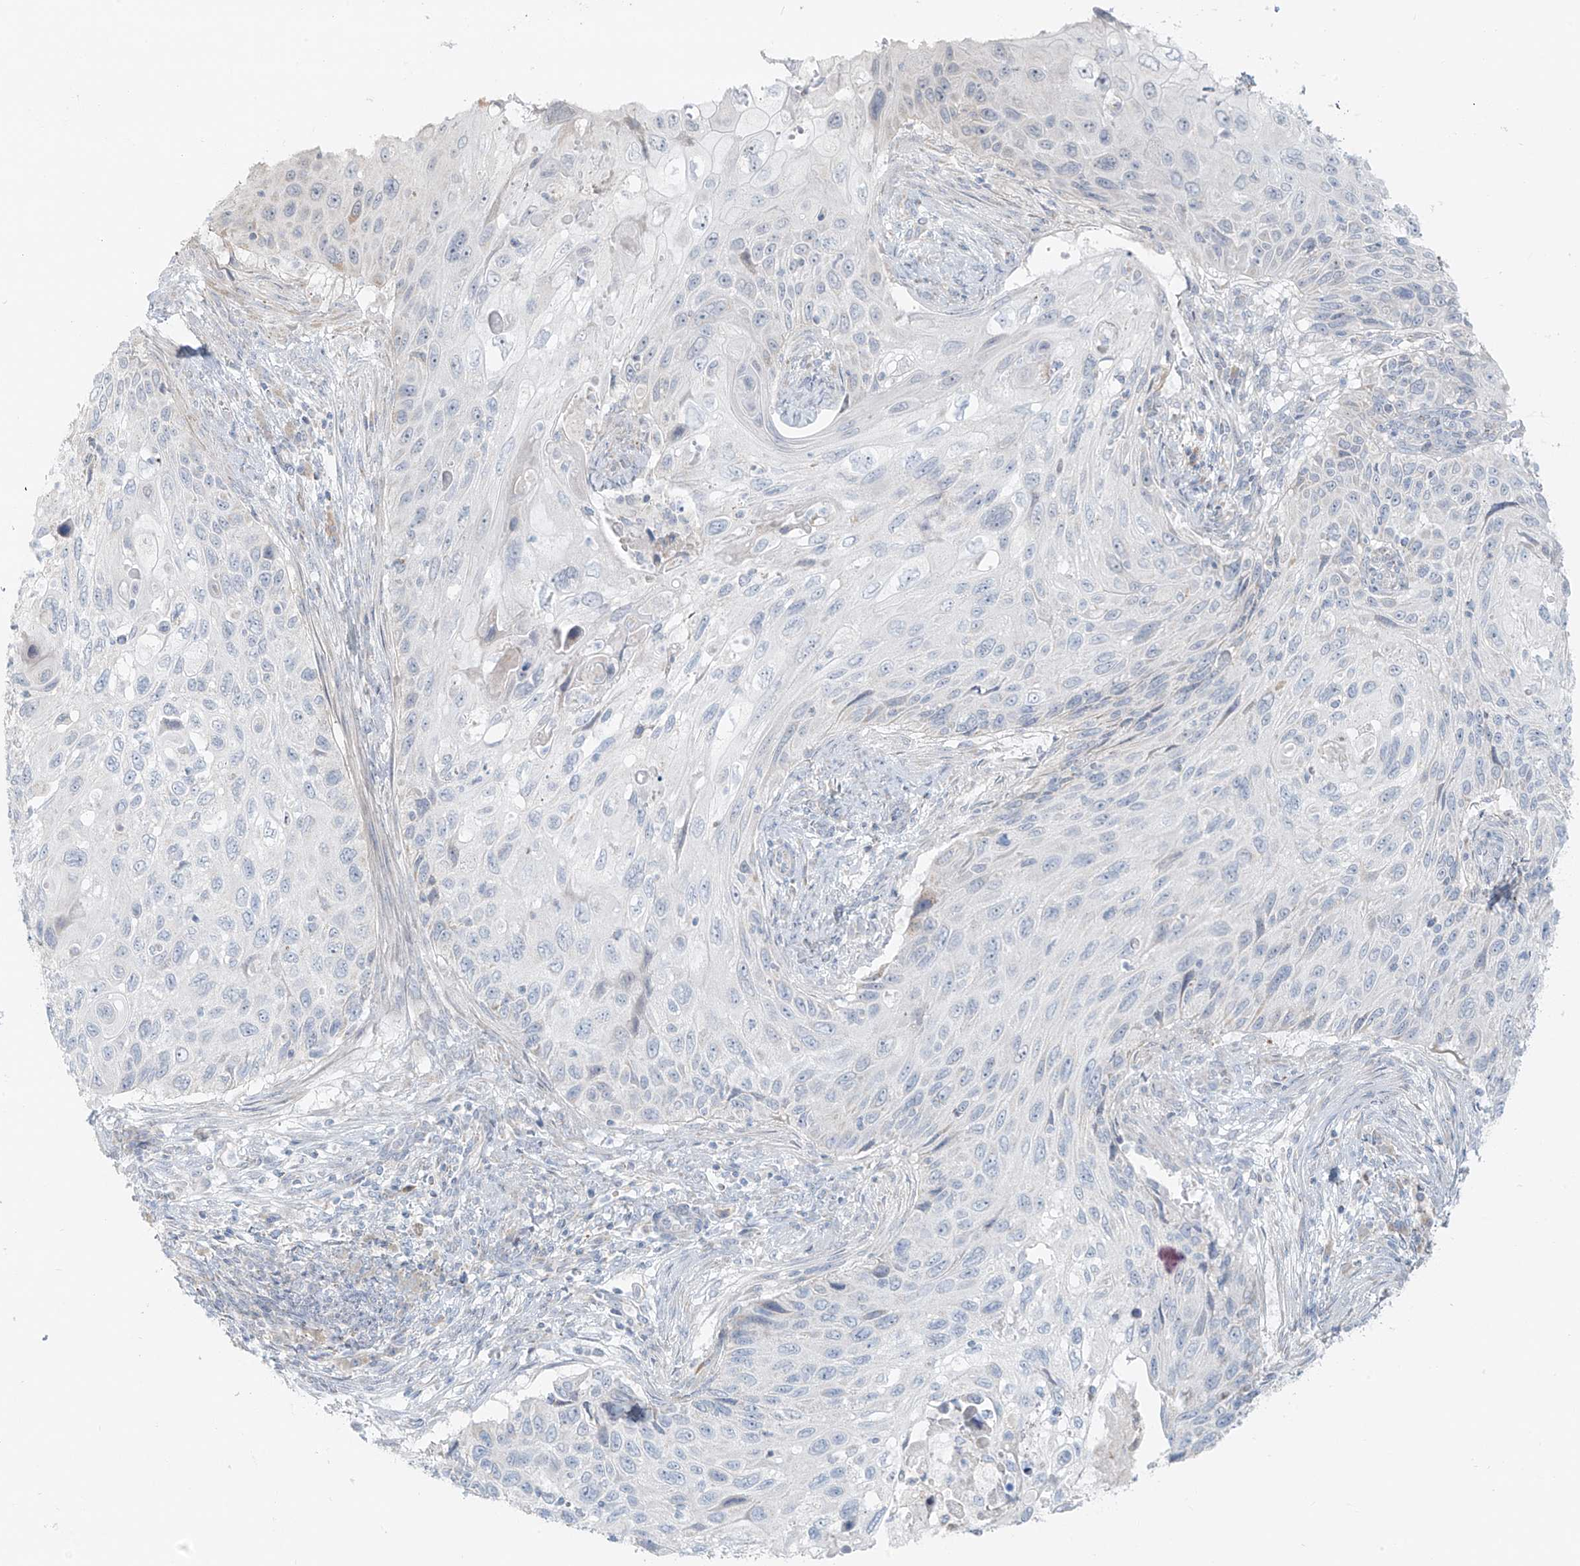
{"staining": {"intensity": "negative", "quantity": "none", "location": "none"}, "tissue": "cervical cancer", "cell_type": "Tumor cells", "image_type": "cancer", "snomed": [{"axis": "morphology", "description": "Squamous cell carcinoma, NOS"}, {"axis": "topography", "description": "Cervix"}], "caption": "A micrograph of cervical squamous cell carcinoma stained for a protein displays no brown staining in tumor cells. (Immunohistochemistry (ihc), brightfield microscopy, high magnification).", "gene": "UST", "patient": {"sex": "female", "age": 70}}